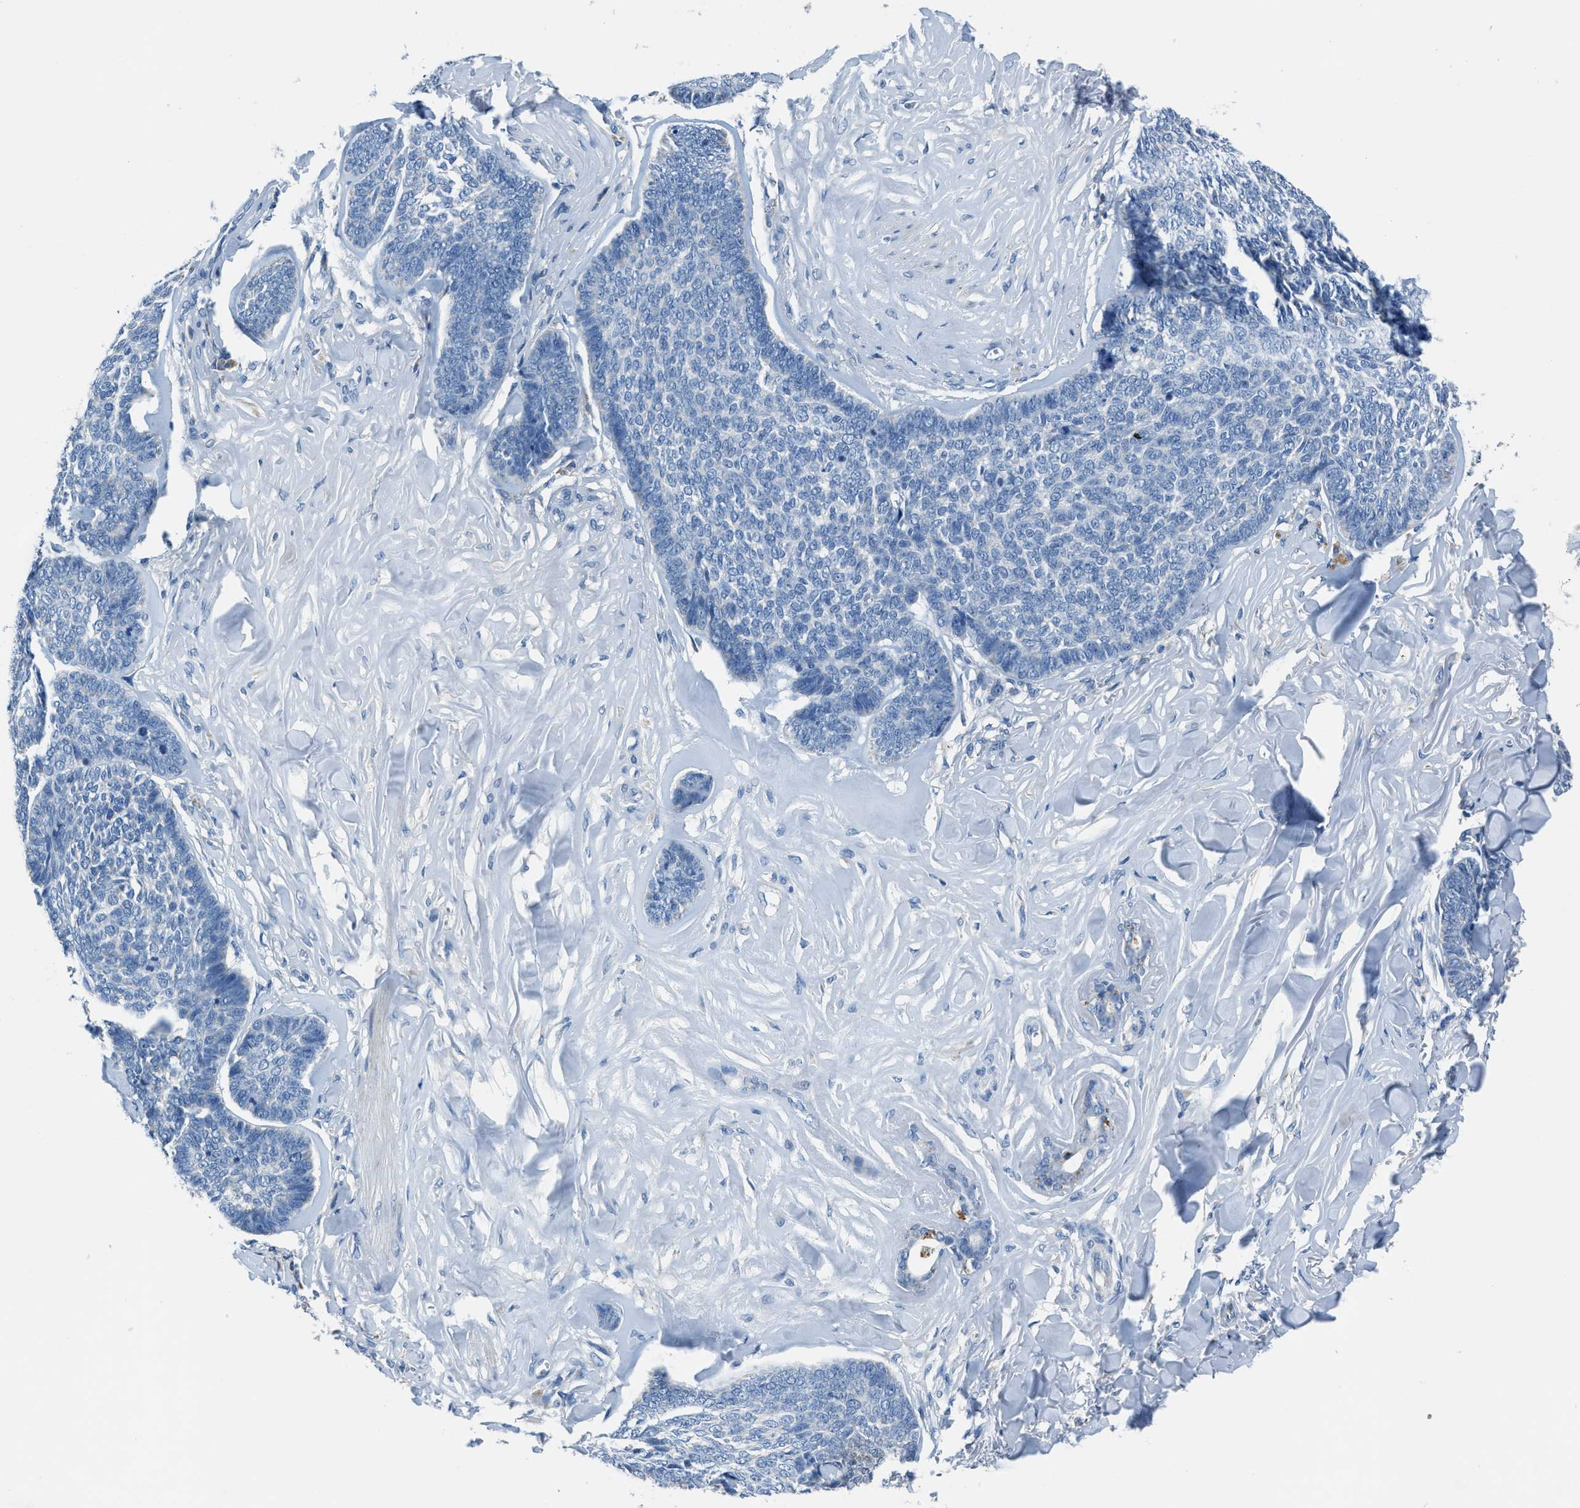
{"staining": {"intensity": "negative", "quantity": "none", "location": "none"}, "tissue": "skin cancer", "cell_type": "Tumor cells", "image_type": "cancer", "snomed": [{"axis": "morphology", "description": "Basal cell carcinoma"}, {"axis": "topography", "description": "Skin"}], "caption": "Immunohistochemistry (IHC) micrograph of human skin cancer (basal cell carcinoma) stained for a protein (brown), which exhibits no staining in tumor cells.", "gene": "ADAM2", "patient": {"sex": "male", "age": 84}}